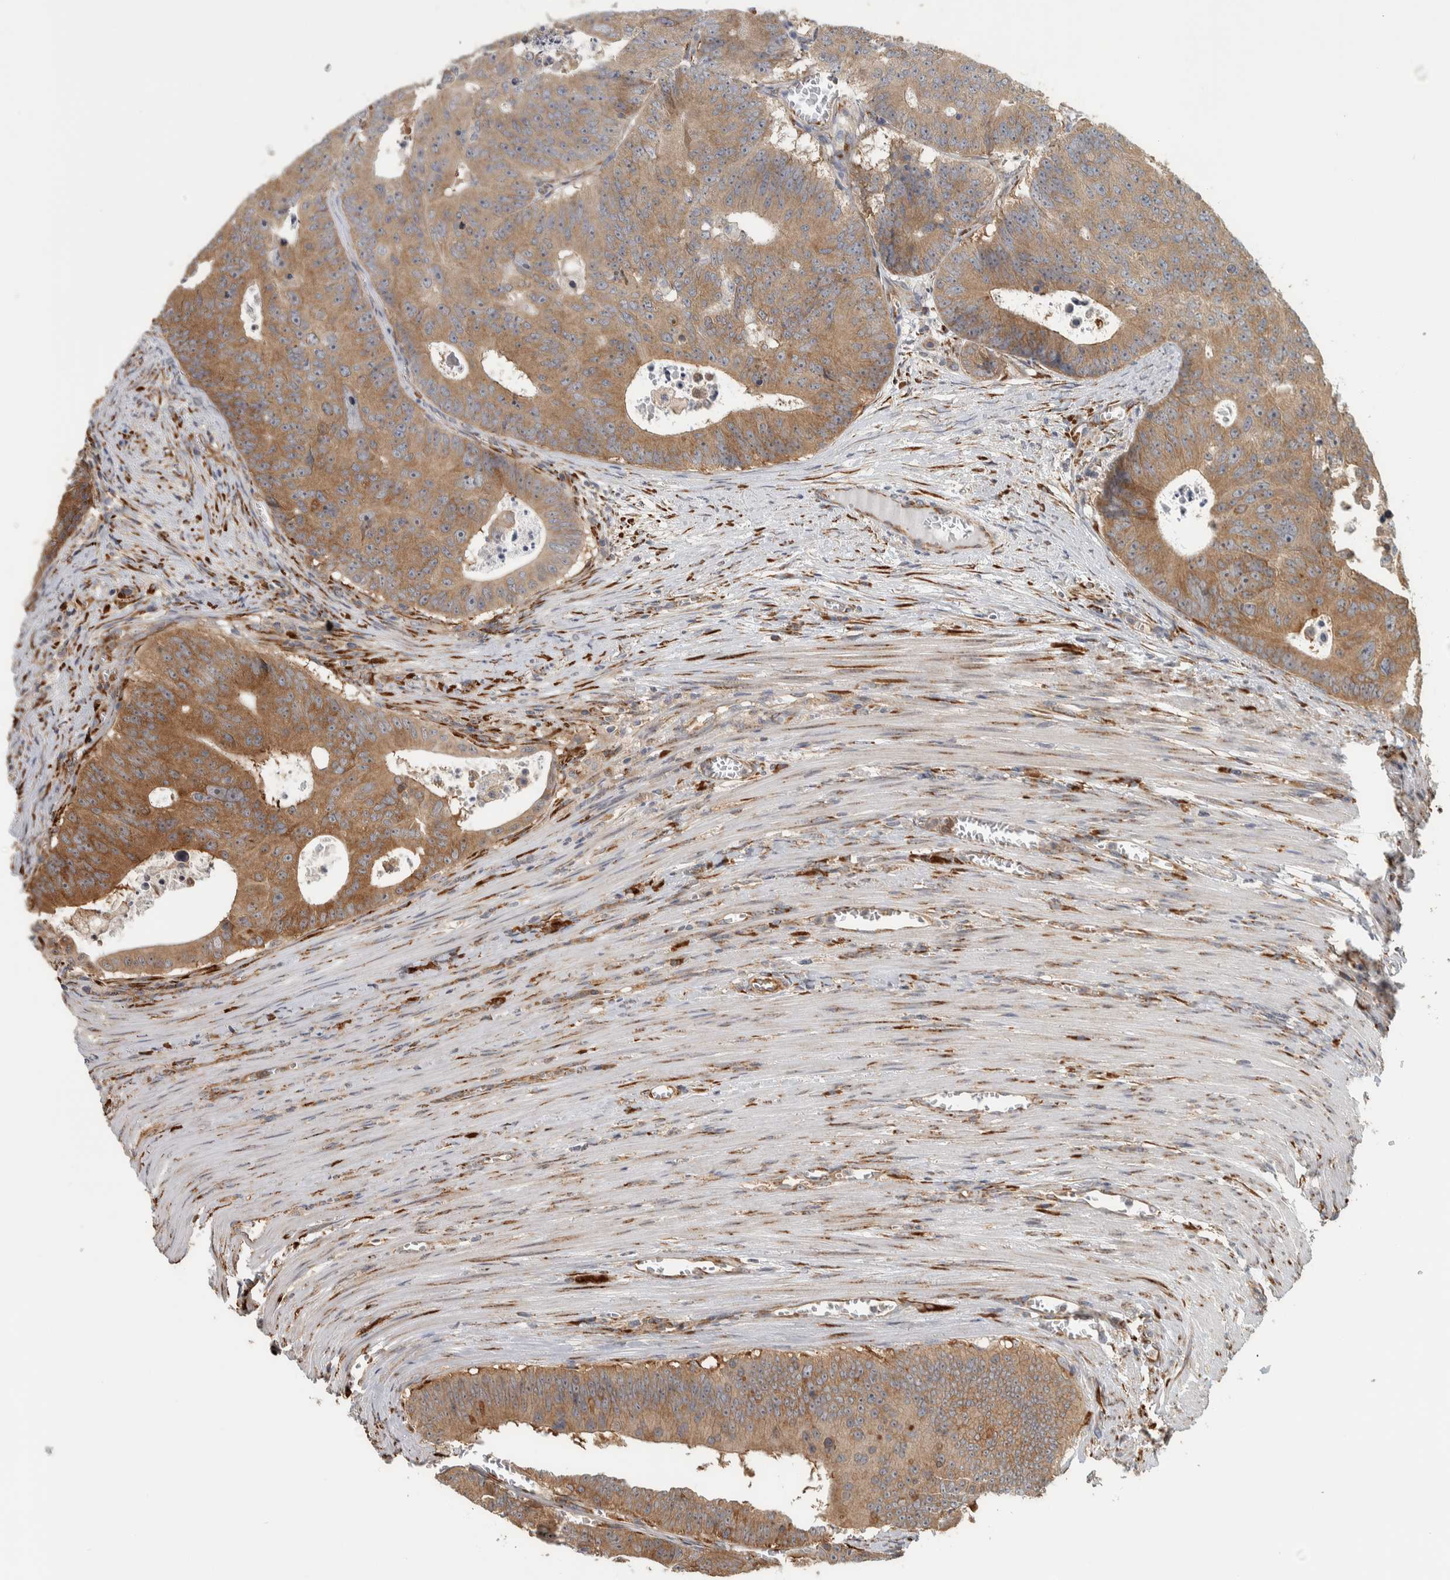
{"staining": {"intensity": "moderate", "quantity": ">75%", "location": "cytoplasmic/membranous"}, "tissue": "colorectal cancer", "cell_type": "Tumor cells", "image_type": "cancer", "snomed": [{"axis": "morphology", "description": "Adenocarcinoma, NOS"}, {"axis": "topography", "description": "Colon"}], "caption": "Immunohistochemical staining of colorectal cancer (adenocarcinoma) reveals medium levels of moderate cytoplasmic/membranous protein staining in approximately >75% of tumor cells. (Stains: DAB in brown, nuclei in blue, Microscopy: brightfield microscopy at high magnification).", "gene": "EIF3H", "patient": {"sex": "male", "age": 87}}